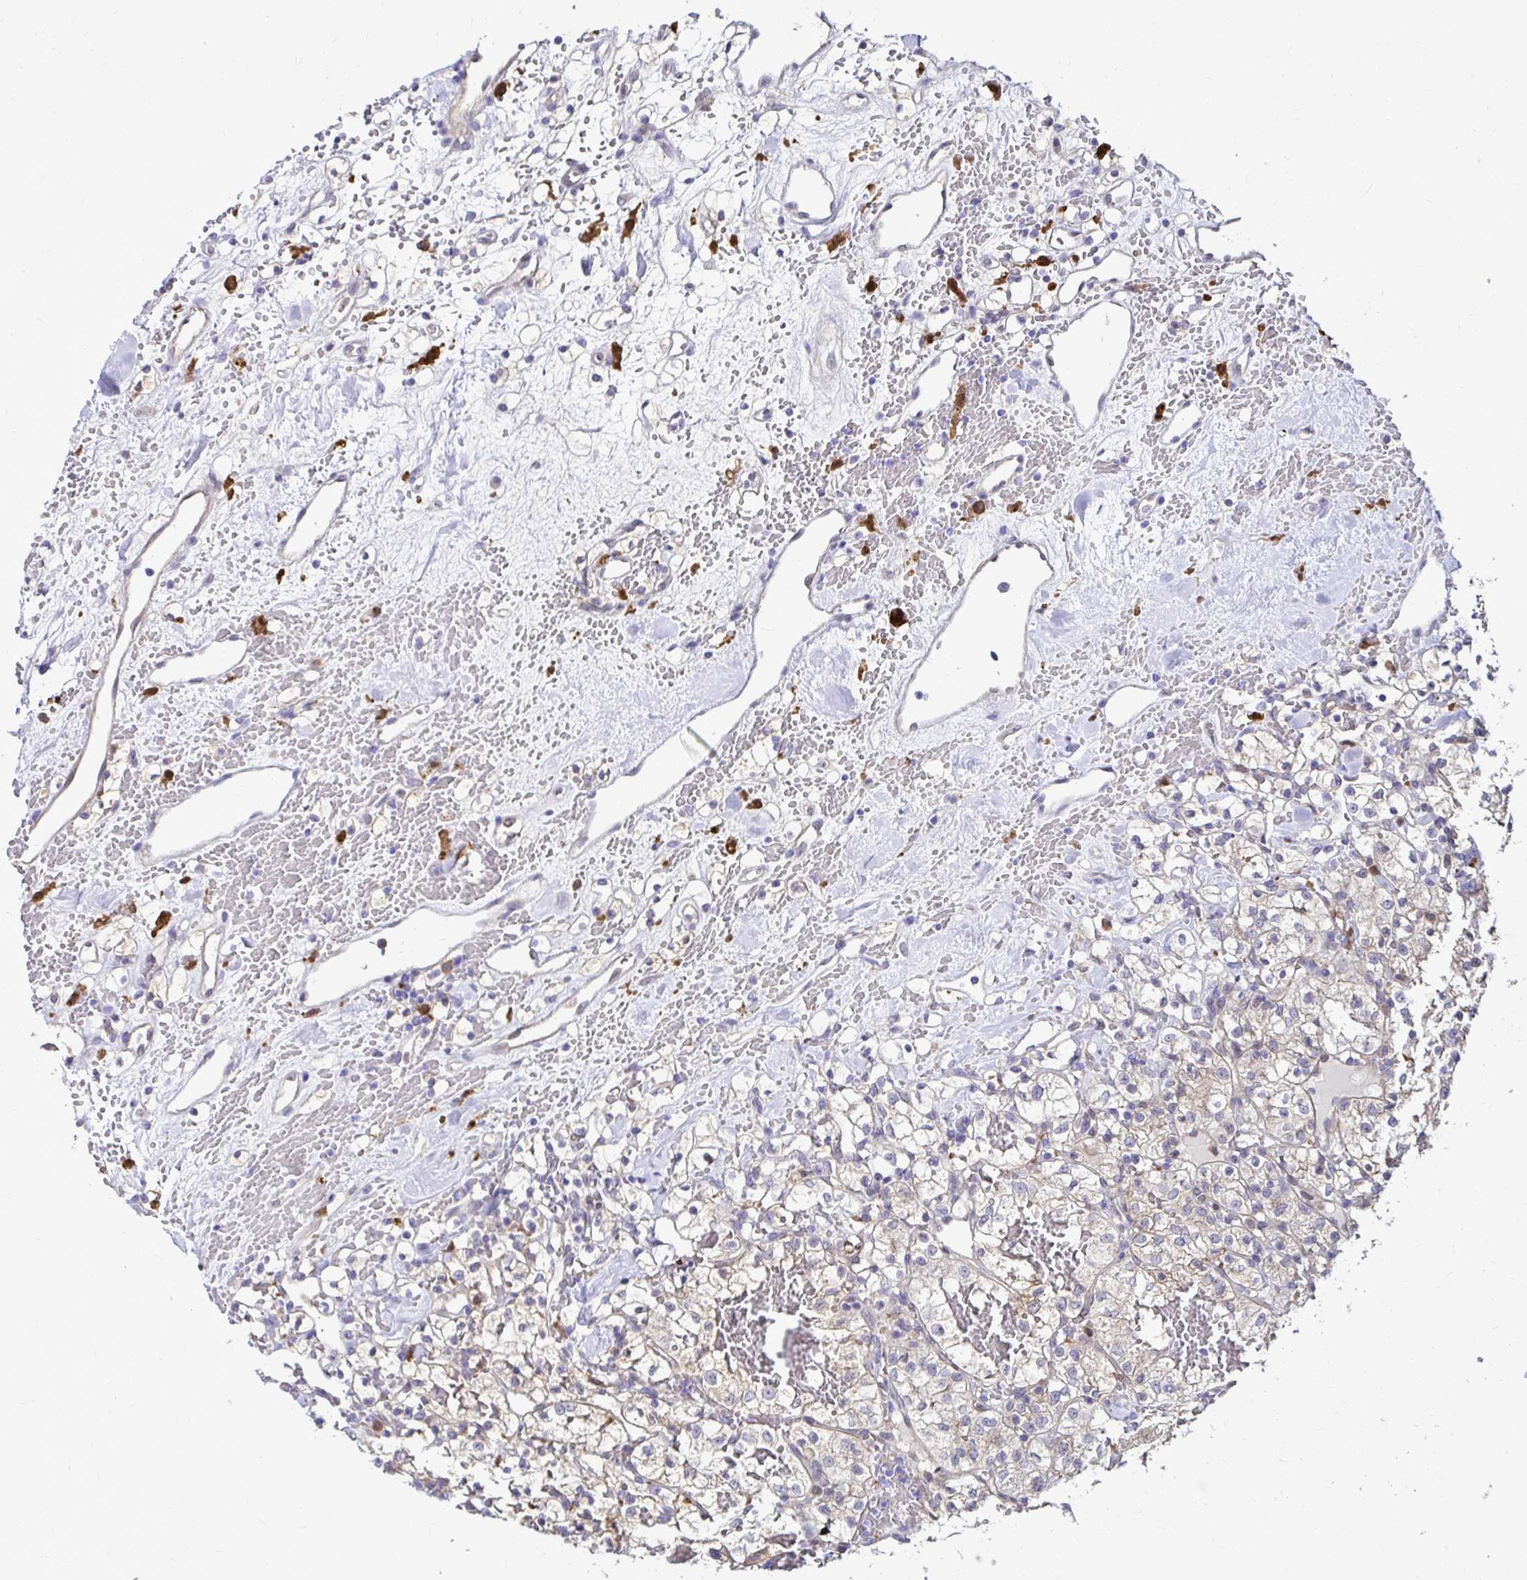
{"staining": {"intensity": "negative", "quantity": "none", "location": "none"}, "tissue": "renal cancer", "cell_type": "Tumor cells", "image_type": "cancer", "snomed": [{"axis": "morphology", "description": "Adenocarcinoma, NOS"}, {"axis": "topography", "description": "Kidney"}], "caption": "Renal cancer (adenocarcinoma) was stained to show a protein in brown. There is no significant staining in tumor cells.", "gene": "IDH1", "patient": {"sex": "female", "age": 60}}